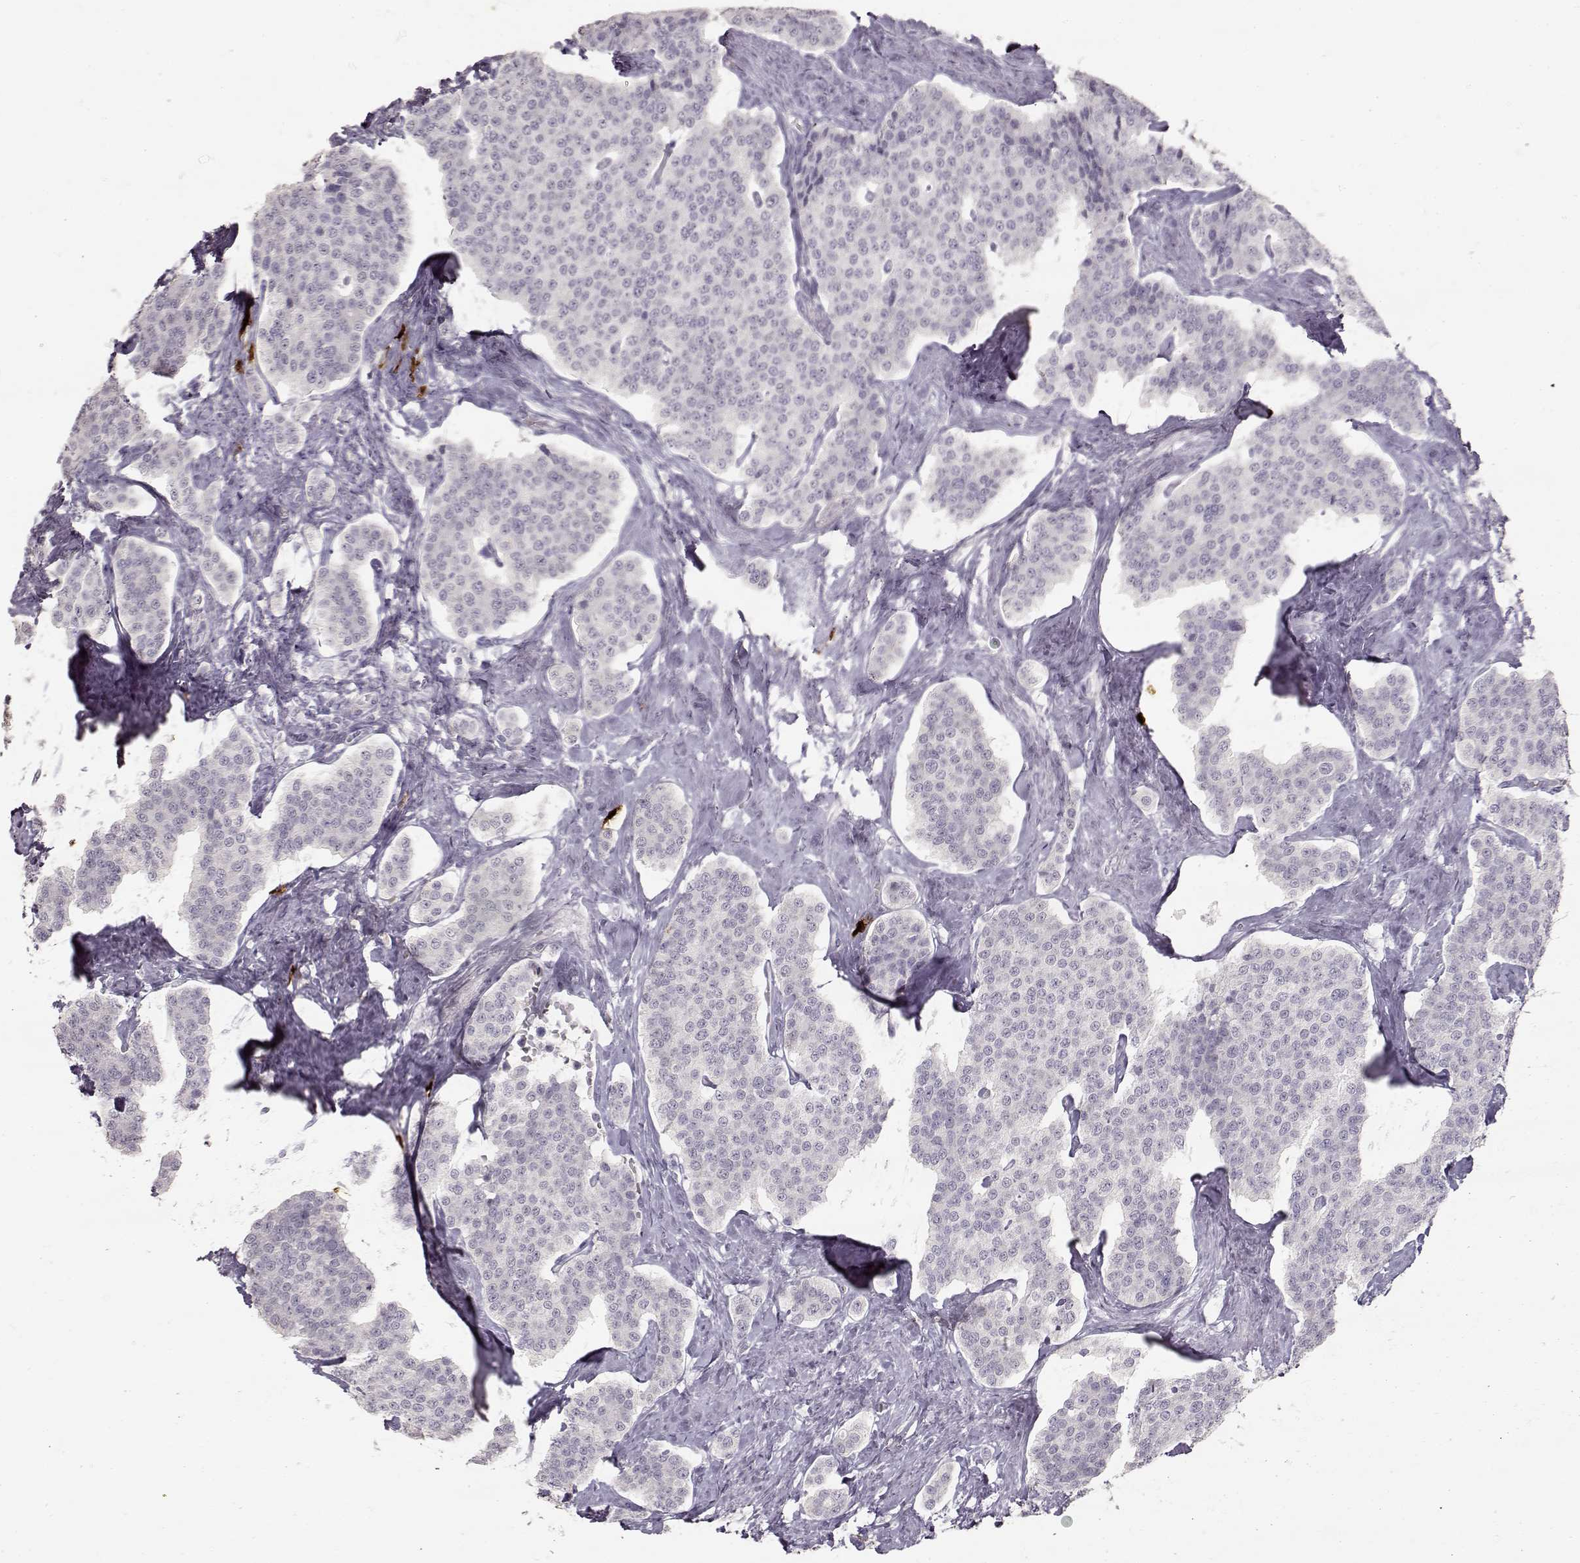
{"staining": {"intensity": "negative", "quantity": "none", "location": "none"}, "tissue": "carcinoid", "cell_type": "Tumor cells", "image_type": "cancer", "snomed": [{"axis": "morphology", "description": "Carcinoid, malignant, NOS"}, {"axis": "topography", "description": "Small intestine"}], "caption": "This is a micrograph of immunohistochemistry staining of carcinoid (malignant), which shows no positivity in tumor cells.", "gene": "S100B", "patient": {"sex": "female", "age": 58}}